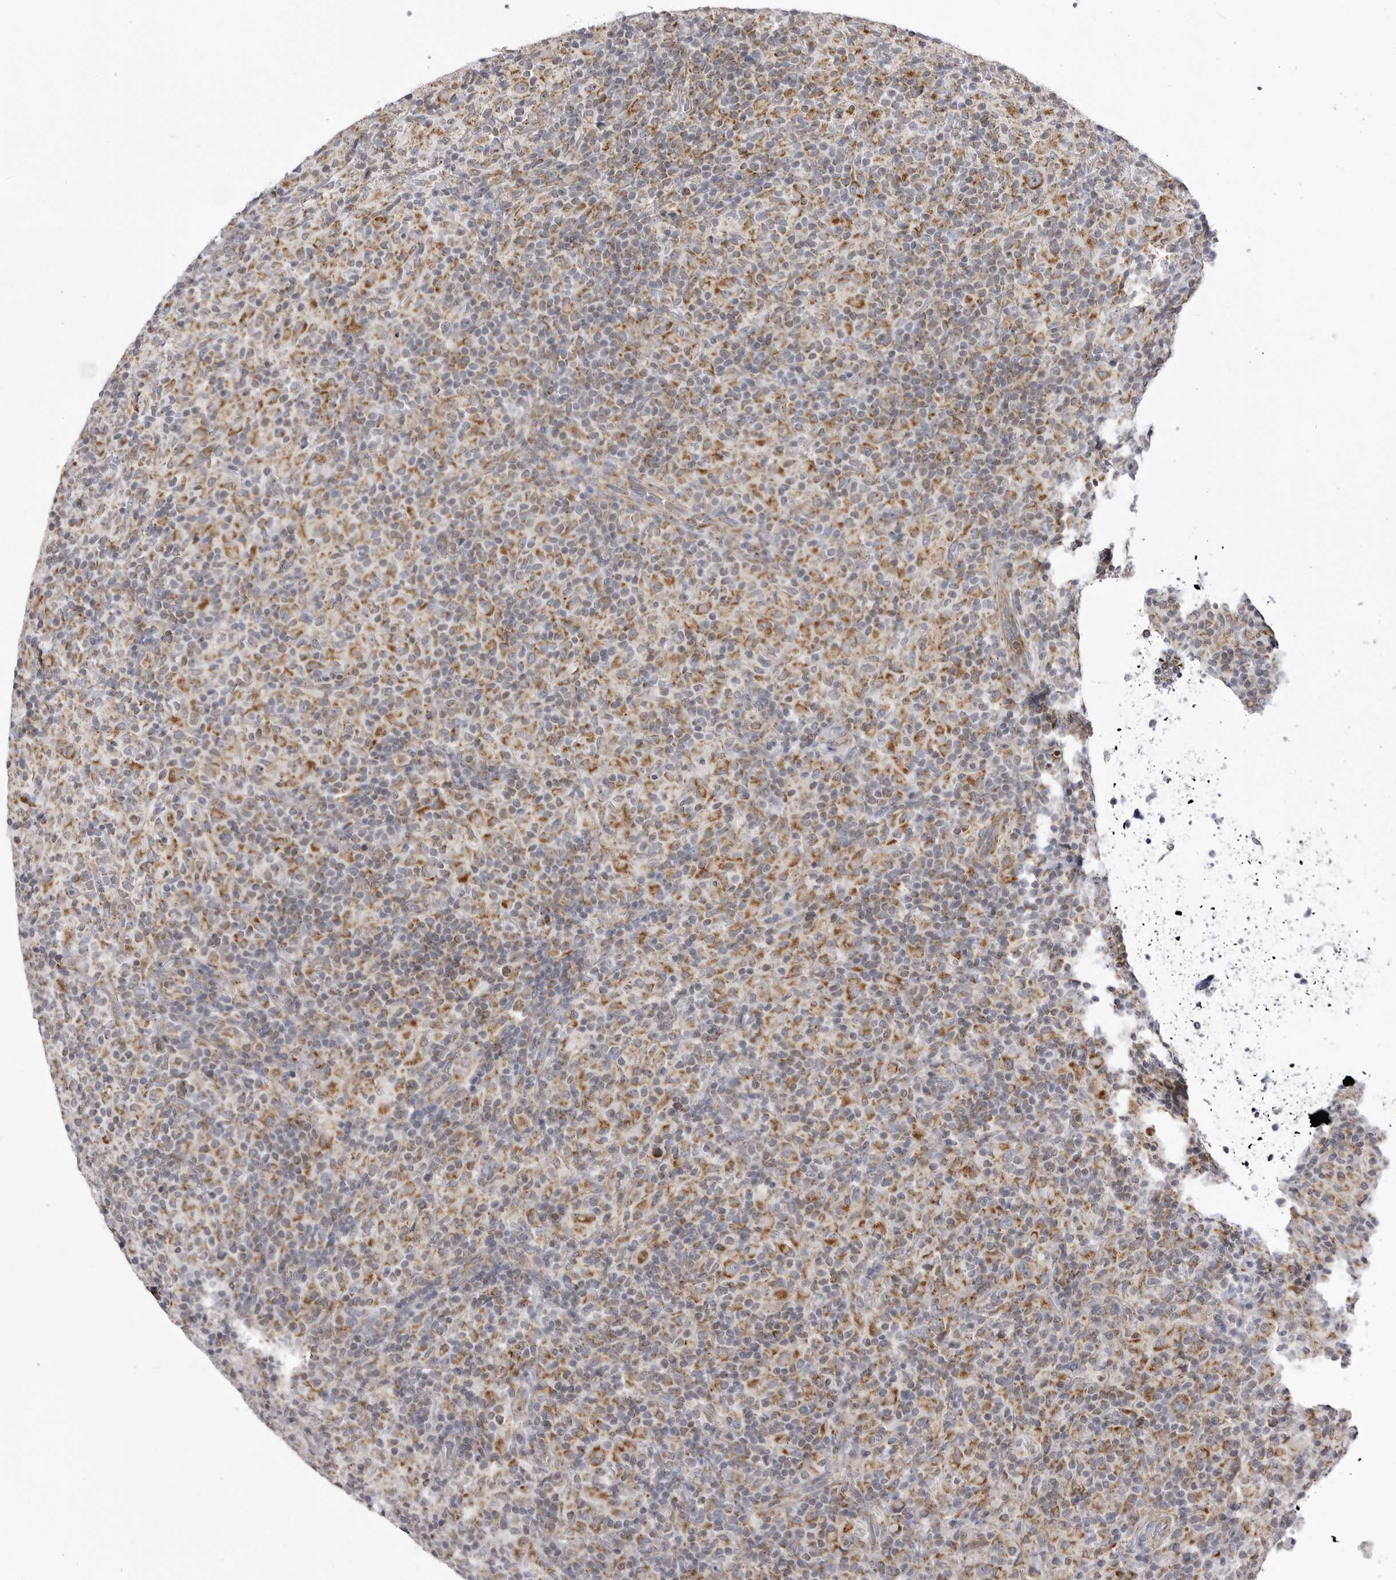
{"staining": {"intensity": "moderate", "quantity": ">75%", "location": "cytoplasmic/membranous"}, "tissue": "lymphoma", "cell_type": "Tumor cells", "image_type": "cancer", "snomed": [{"axis": "morphology", "description": "Hodgkin's disease, NOS"}, {"axis": "topography", "description": "Lymph node"}], "caption": "The micrograph shows immunohistochemical staining of Hodgkin's disease. There is moderate cytoplasmic/membranous expression is appreciated in approximately >75% of tumor cells. Using DAB (brown) and hematoxylin (blue) stains, captured at high magnification using brightfield microscopy.", "gene": "FH", "patient": {"sex": "male", "age": 70}}